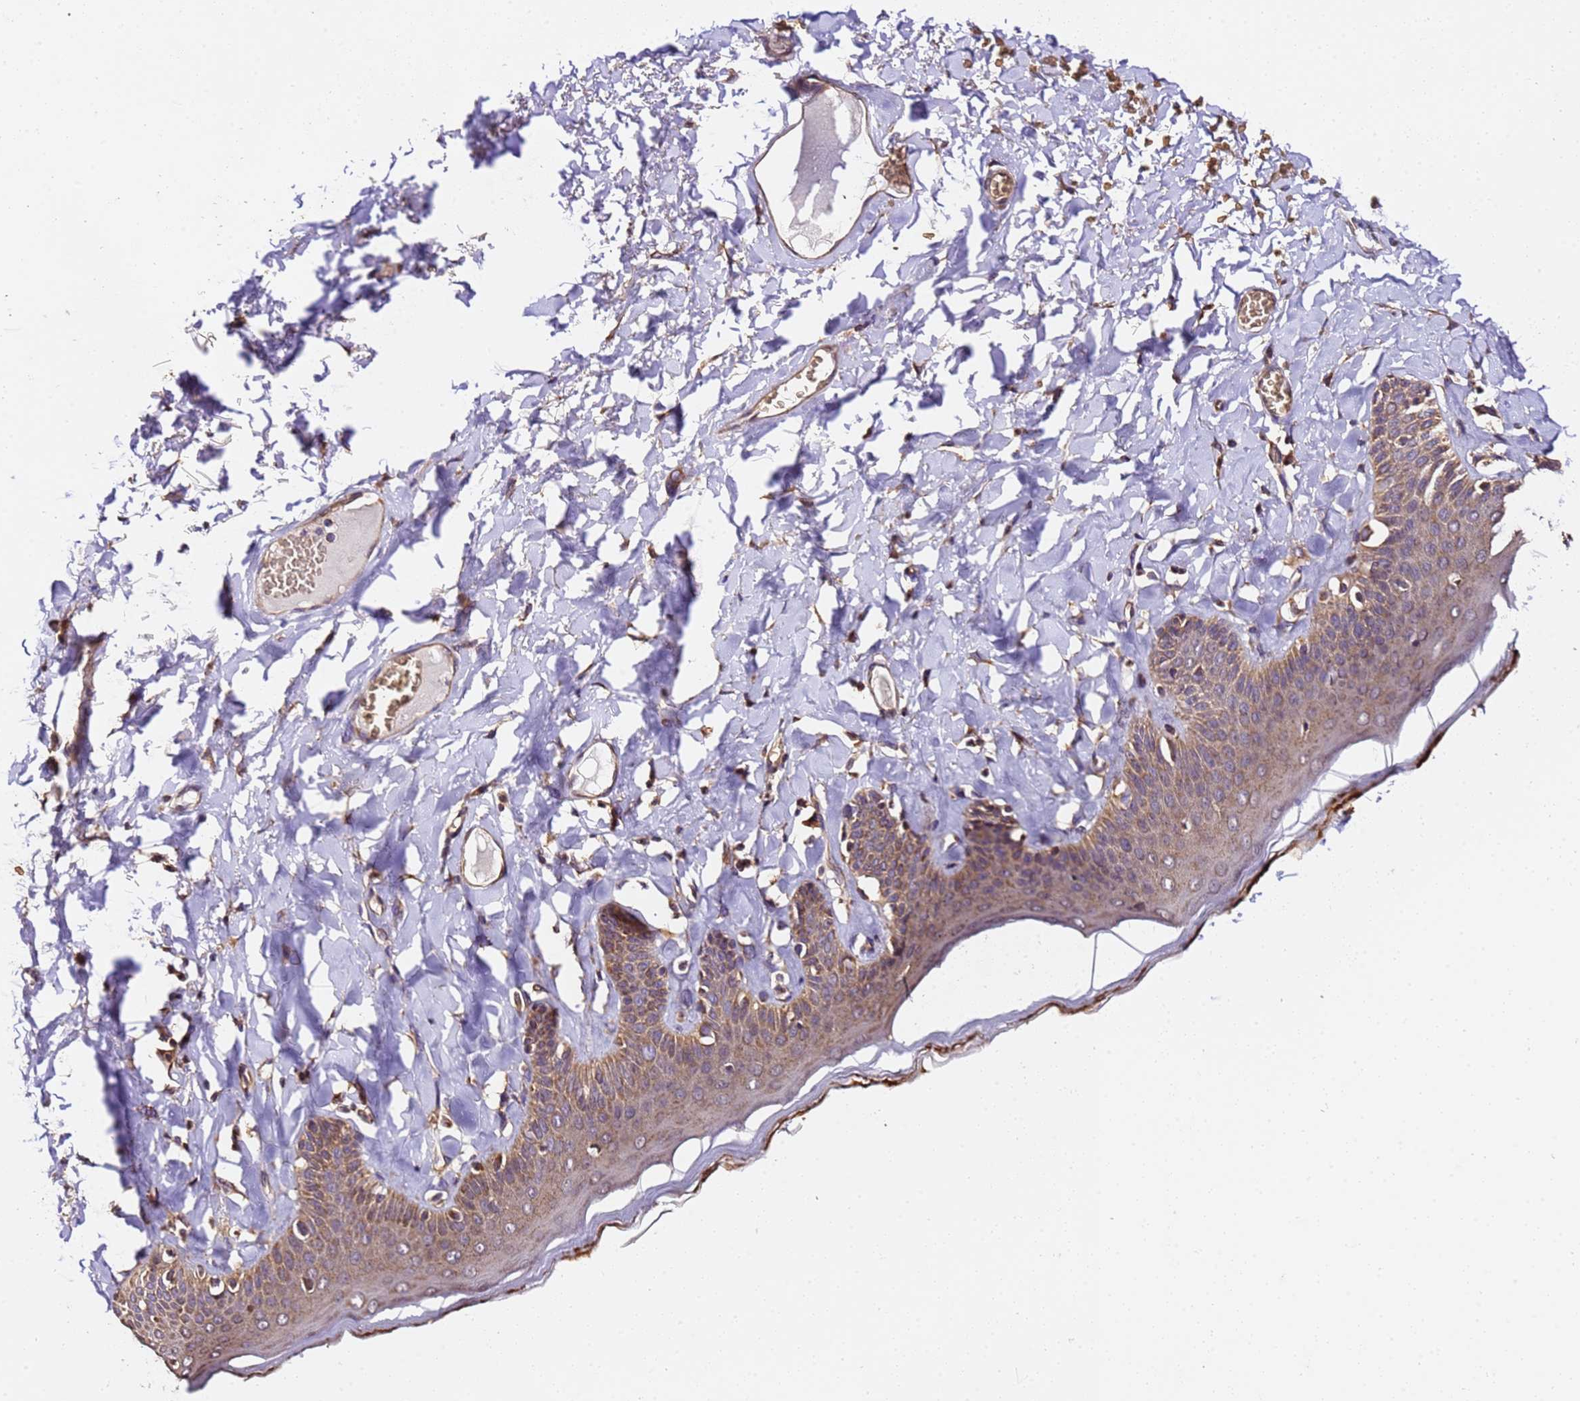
{"staining": {"intensity": "moderate", "quantity": ">75%", "location": "cytoplasmic/membranous"}, "tissue": "skin", "cell_type": "Epidermal cells", "image_type": "normal", "snomed": [{"axis": "morphology", "description": "Normal tissue, NOS"}, {"axis": "topography", "description": "Anal"}], "caption": "Moderate cytoplasmic/membranous expression is present in approximately >75% of epidermal cells in normal skin. The staining is performed using DAB (3,3'-diaminobenzidine) brown chromogen to label protein expression. The nuclei are counter-stained blue using hematoxylin.", "gene": "LRRIQ1", "patient": {"sex": "male", "age": 69}}